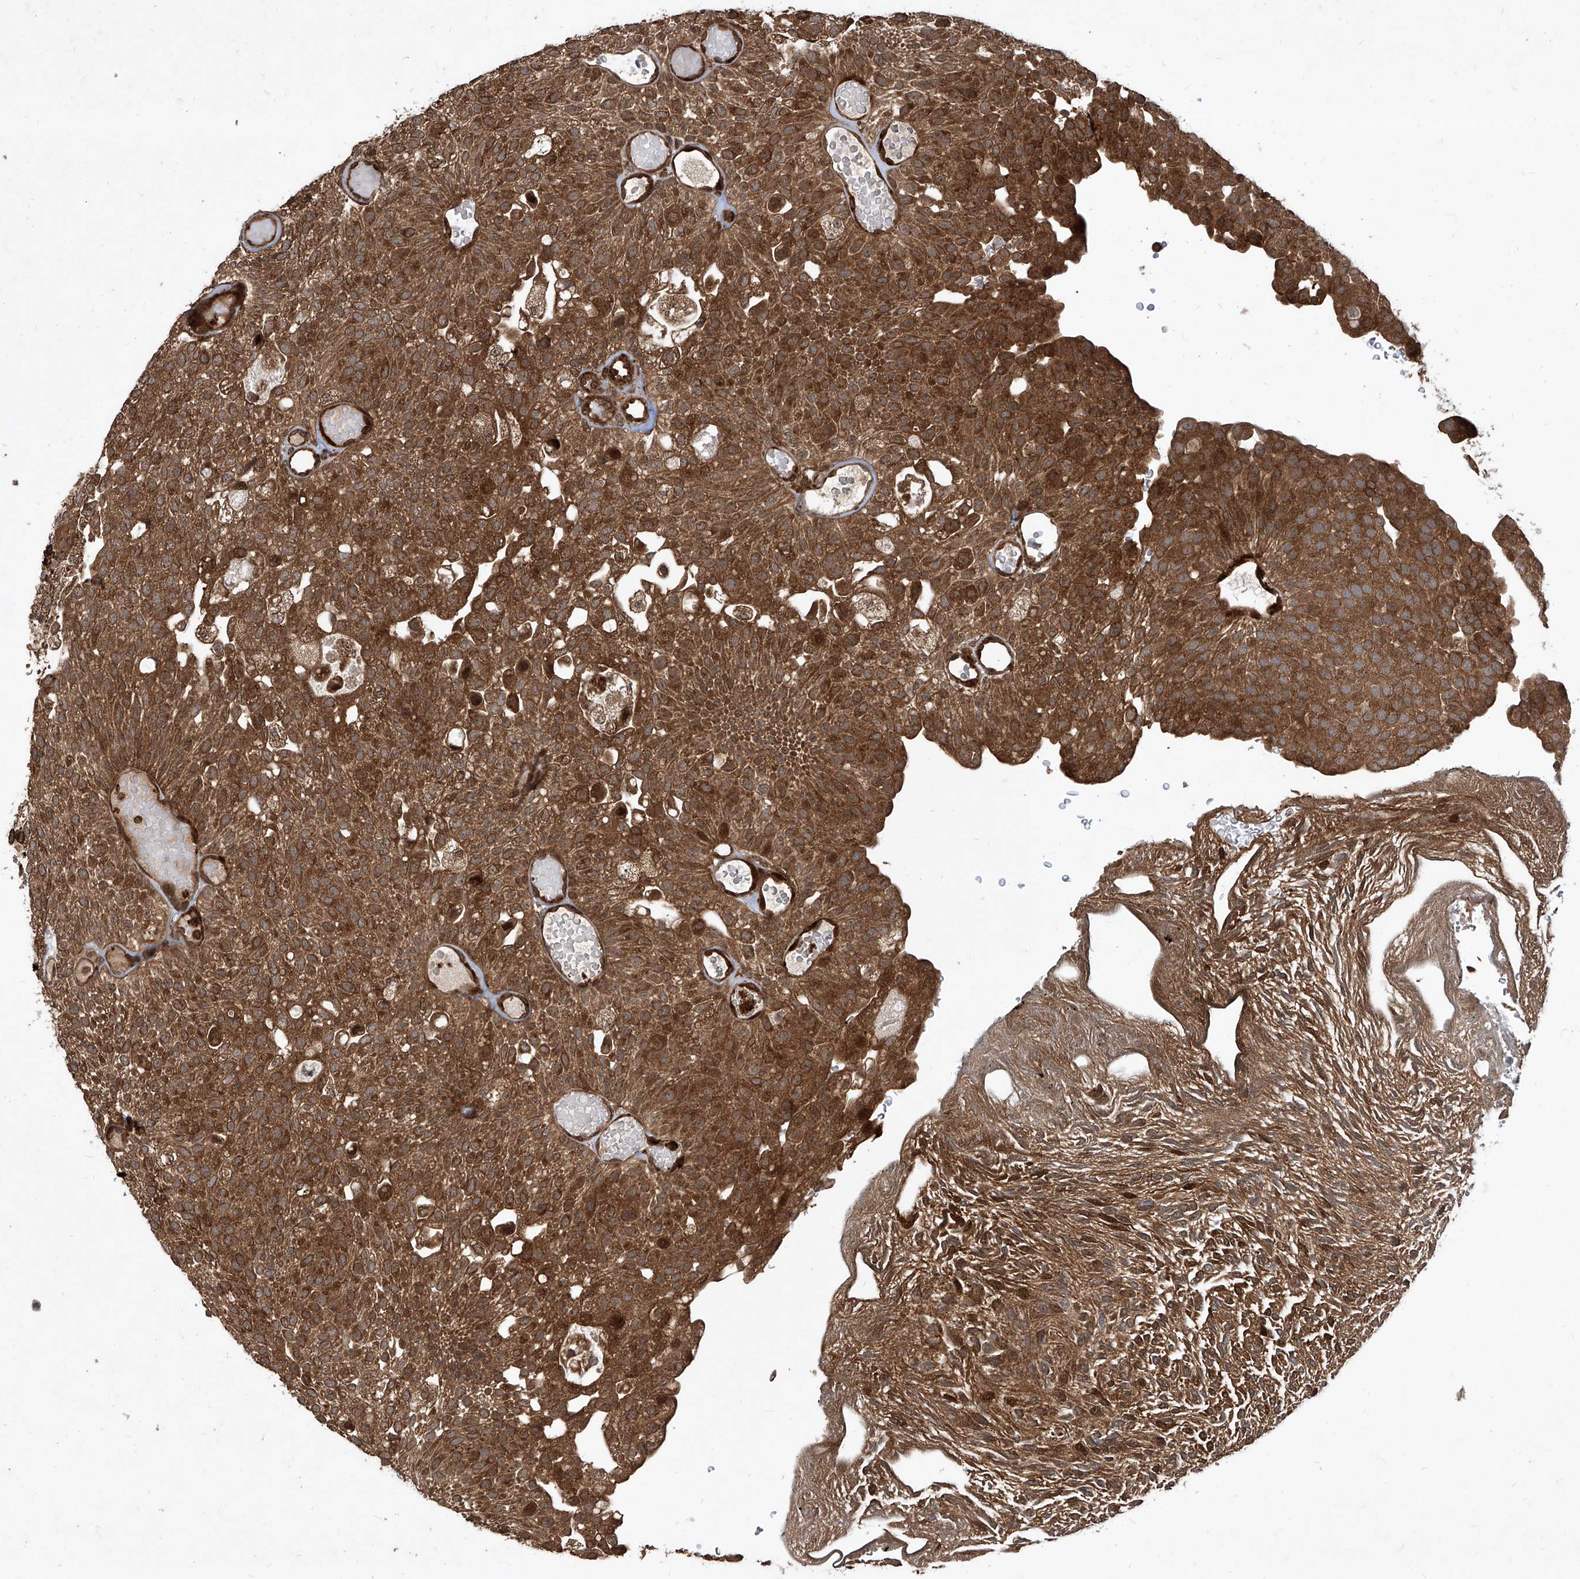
{"staining": {"intensity": "strong", "quantity": ">75%", "location": "cytoplasmic/membranous"}, "tissue": "urothelial cancer", "cell_type": "Tumor cells", "image_type": "cancer", "snomed": [{"axis": "morphology", "description": "Urothelial carcinoma, Low grade"}, {"axis": "topography", "description": "Urinary bladder"}], "caption": "Urothelial cancer stained with a protein marker shows strong staining in tumor cells.", "gene": "MAGED2", "patient": {"sex": "male", "age": 78}}